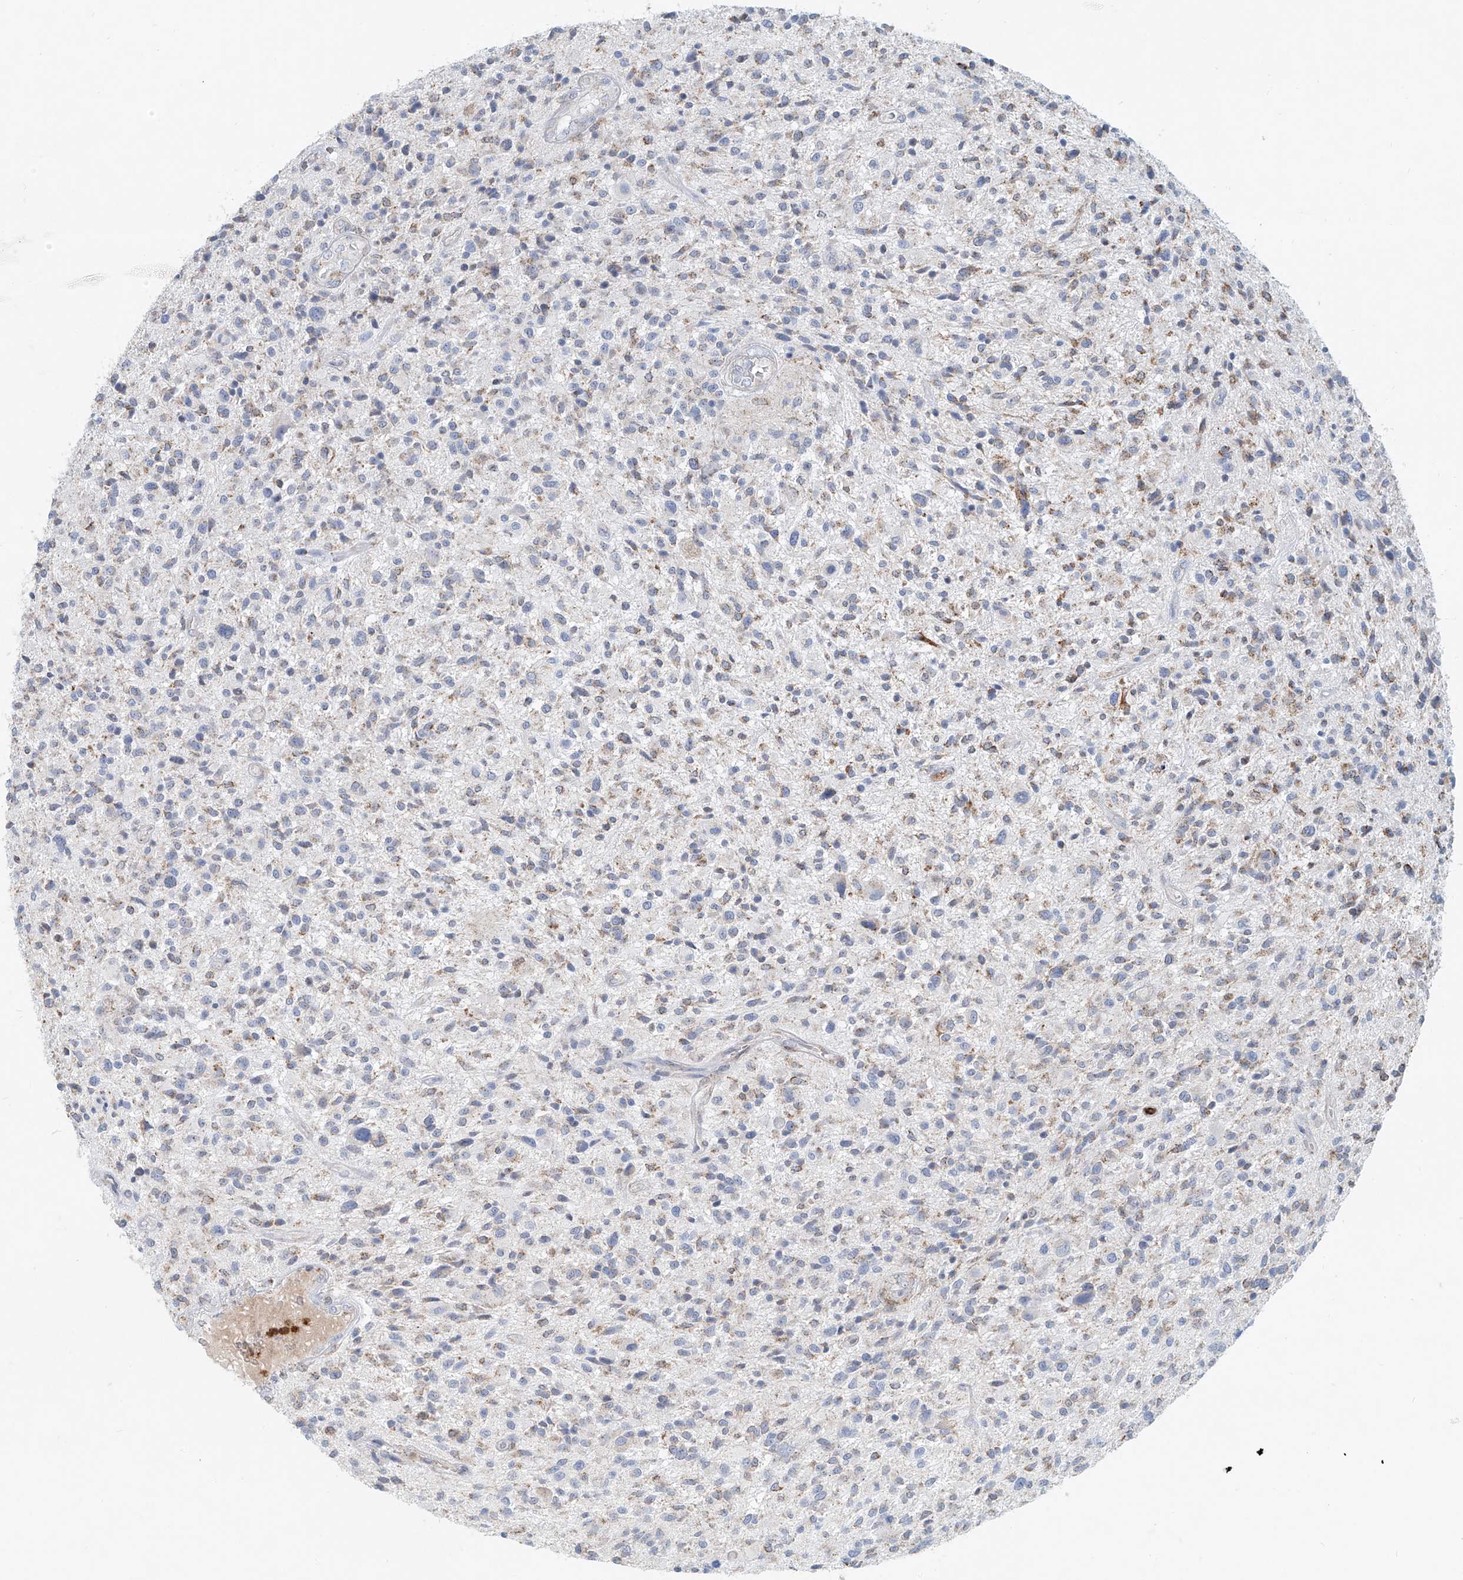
{"staining": {"intensity": "moderate", "quantity": "<25%", "location": "cytoplasmic/membranous"}, "tissue": "glioma", "cell_type": "Tumor cells", "image_type": "cancer", "snomed": [{"axis": "morphology", "description": "Glioma, malignant, High grade"}, {"axis": "topography", "description": "Brain"}], "caption": "High-power microscopy captured an IHC image of glioma, revealing moderate cytoplasmic/membranous staining in approximately <25% of tumor cells.", "gene": "PTPRA", "patient": {"sex": "male", "age": 47}}